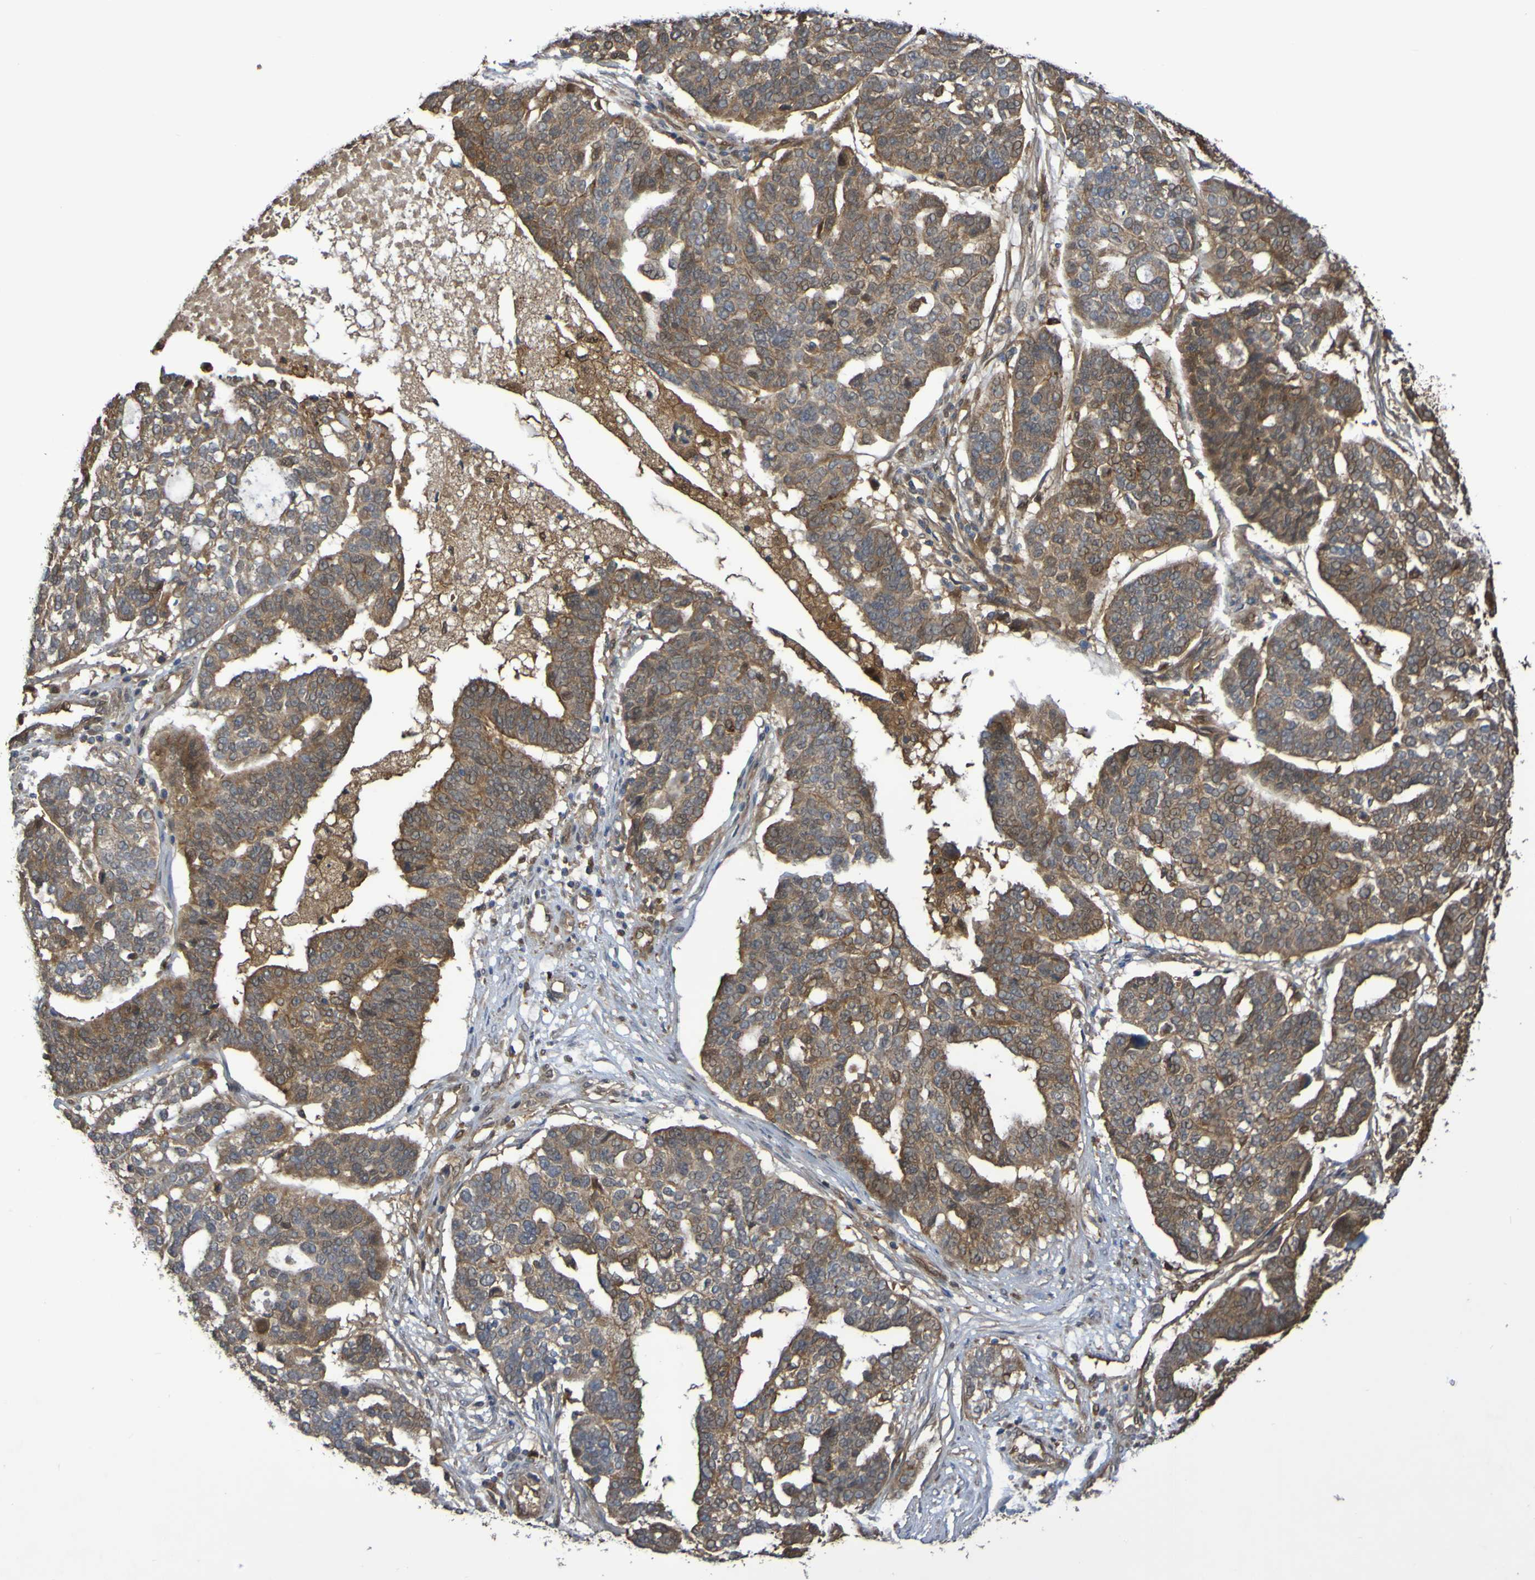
{"staining": {"intensity": "moderate", "quantity": "25%-75%", "location": "cytoplasmic/membranous"}, "tissue": "ovarian cancer", "cell_type": "Tumor cells", "image_type": "cancer", "snomed": [{"axis": "morphology", "description": "Cystadenocarcinoma, serous, NOS"}, {"axis": "topography", "description": "Ovary"}], "caption": "Protein staining displays moderate cytoplasmic/membranous staining in approximately 25%-75% of tumor cells in ovarian serous cystadenocarcinoma.", "gene": "SERPINB6", "patient": {"sex": "female", "age": 59}}